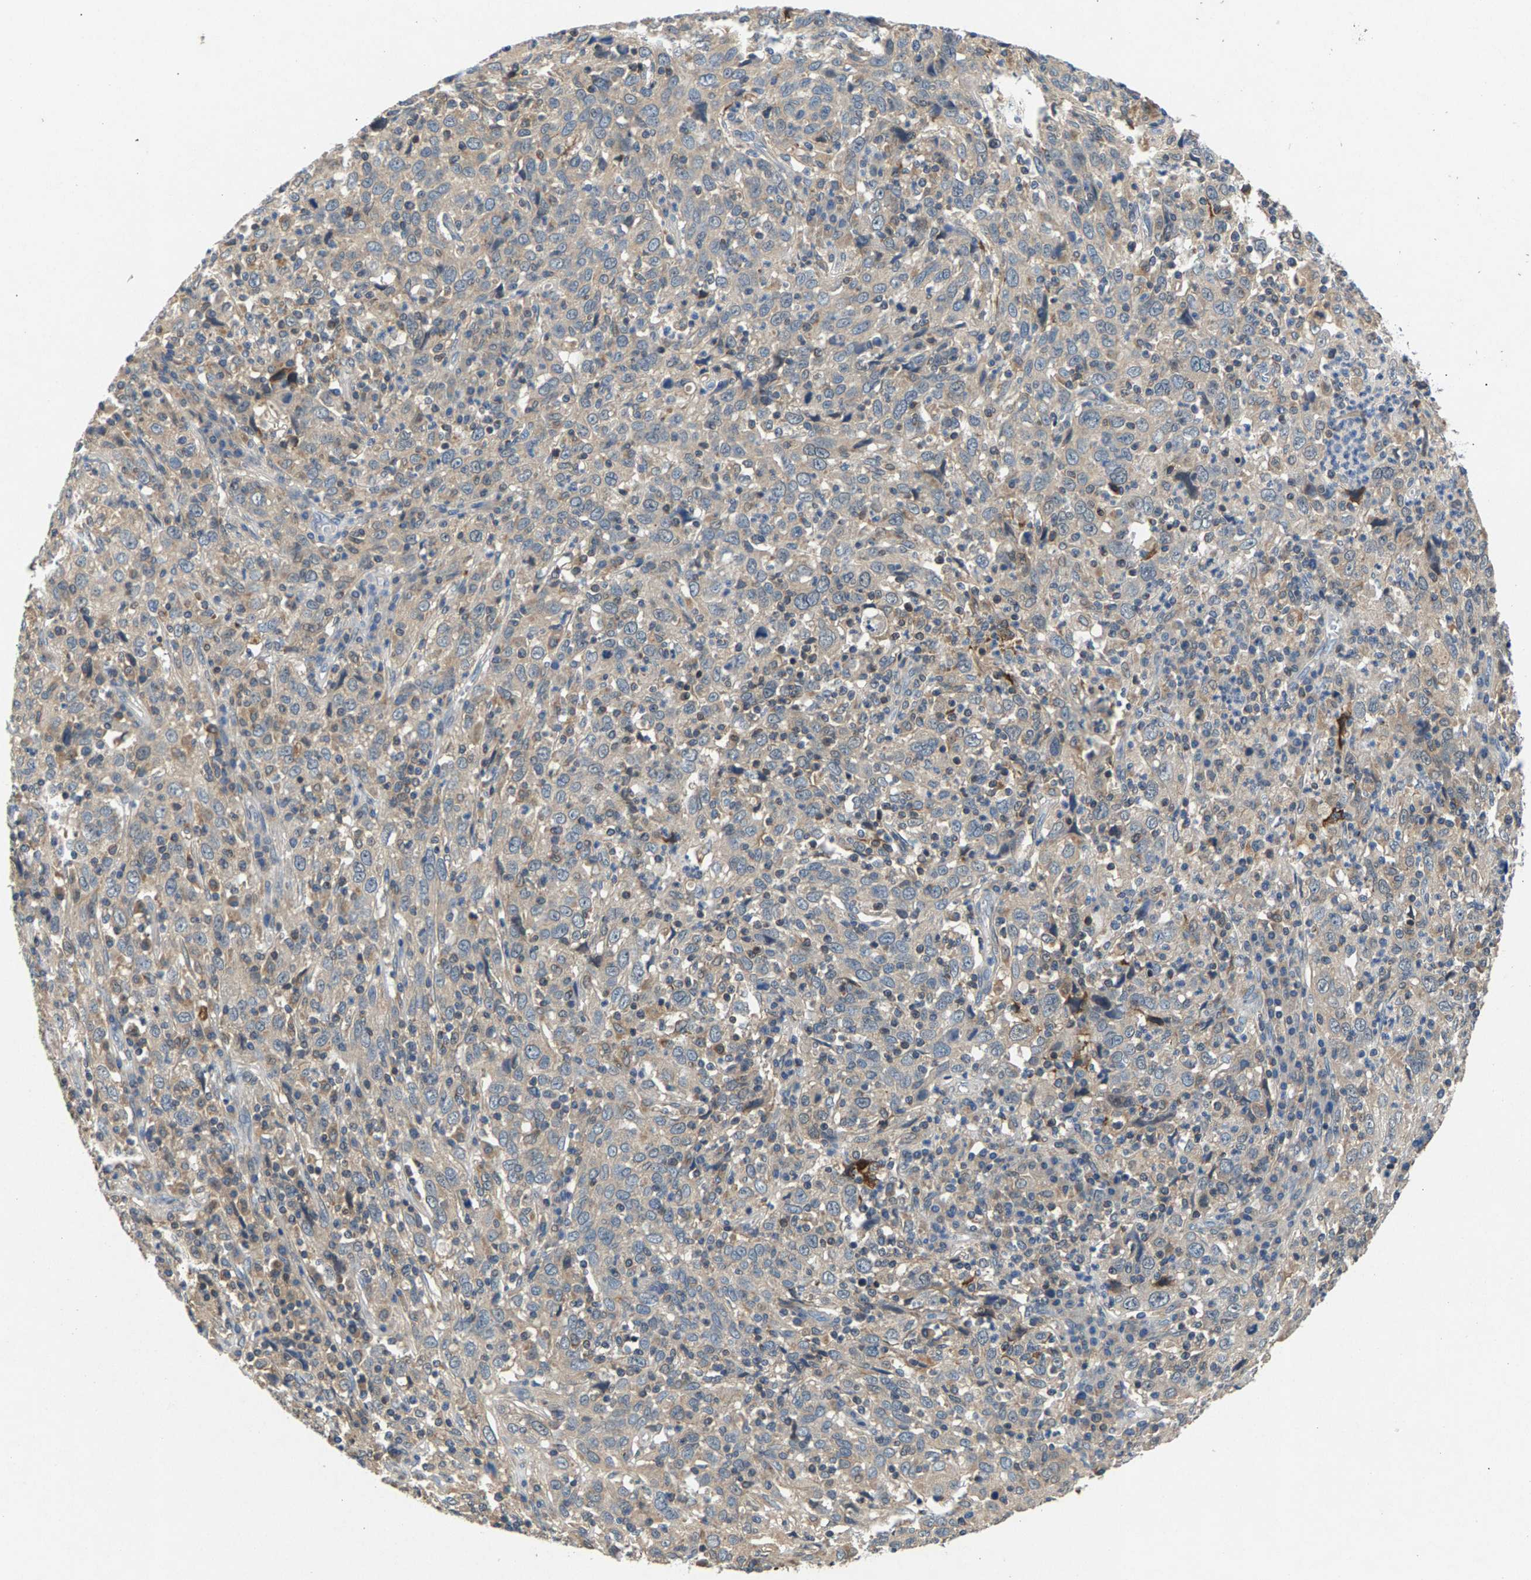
{"staining": {"intensity": "weak", "quantity": "25%-75%", "location": "cytoplasmic/membranous"}, "tissue": "cervical cancer", "cell_type": "Tumor cells", "image_type": "cancer", "snomed": [{"axis": "morphology", "description": "Squamous cell carcinoma, NOS"}, {"axis": "topography", "description": "Cervix"}], "caption": "An IHC histopathology image of neoplastic tissue is shown. Protein staining in brown labels weak cytoplasmic/membranous positivity in squamous cell carcinoma (cervical) within tumor cells.", "gene": "NT5C", "patient": {"sex": "female", "age": 46}}